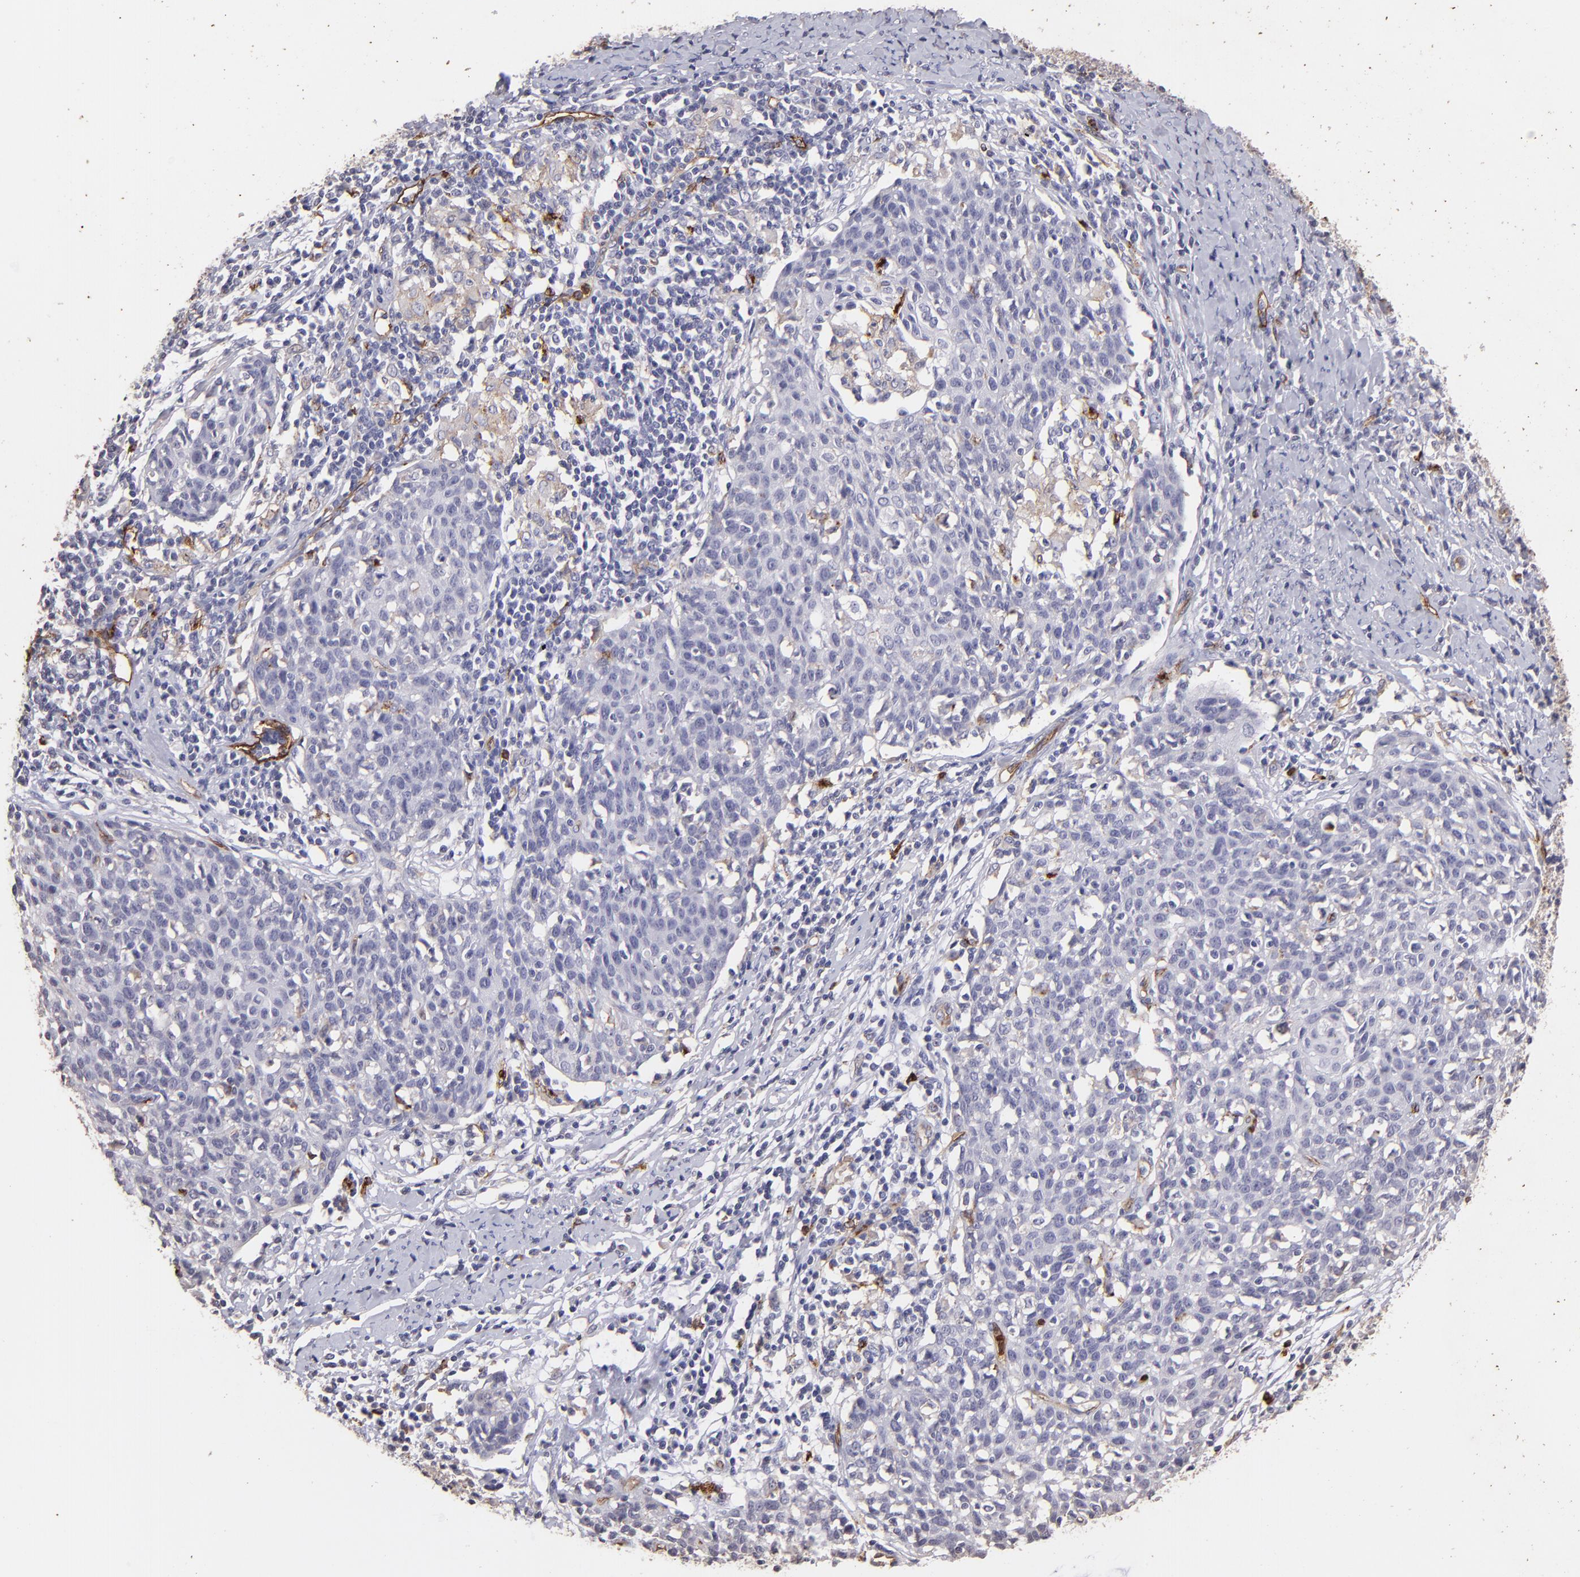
{"staining": {"intensity": "negative", "quantity": "none", "location": "none"}, "tissue": "cervical cancer", "cell_type": "Tumor cells", "image_type": "cancer", "snomed": [{"axis": "morphology", "description": "Squamous cell carcinoma, NOS"}, {"axis": "topography", "description": "Cervix"}], "caption": "A high-resolution histopathology image shows immunohistochemistry (IHC) staining of cervical cancer (squamous cell carcinoma), which exhibits no significant staining in tumor cells.", "gene": "DYSF", "patient": {"sex": "female", "age": 38}}